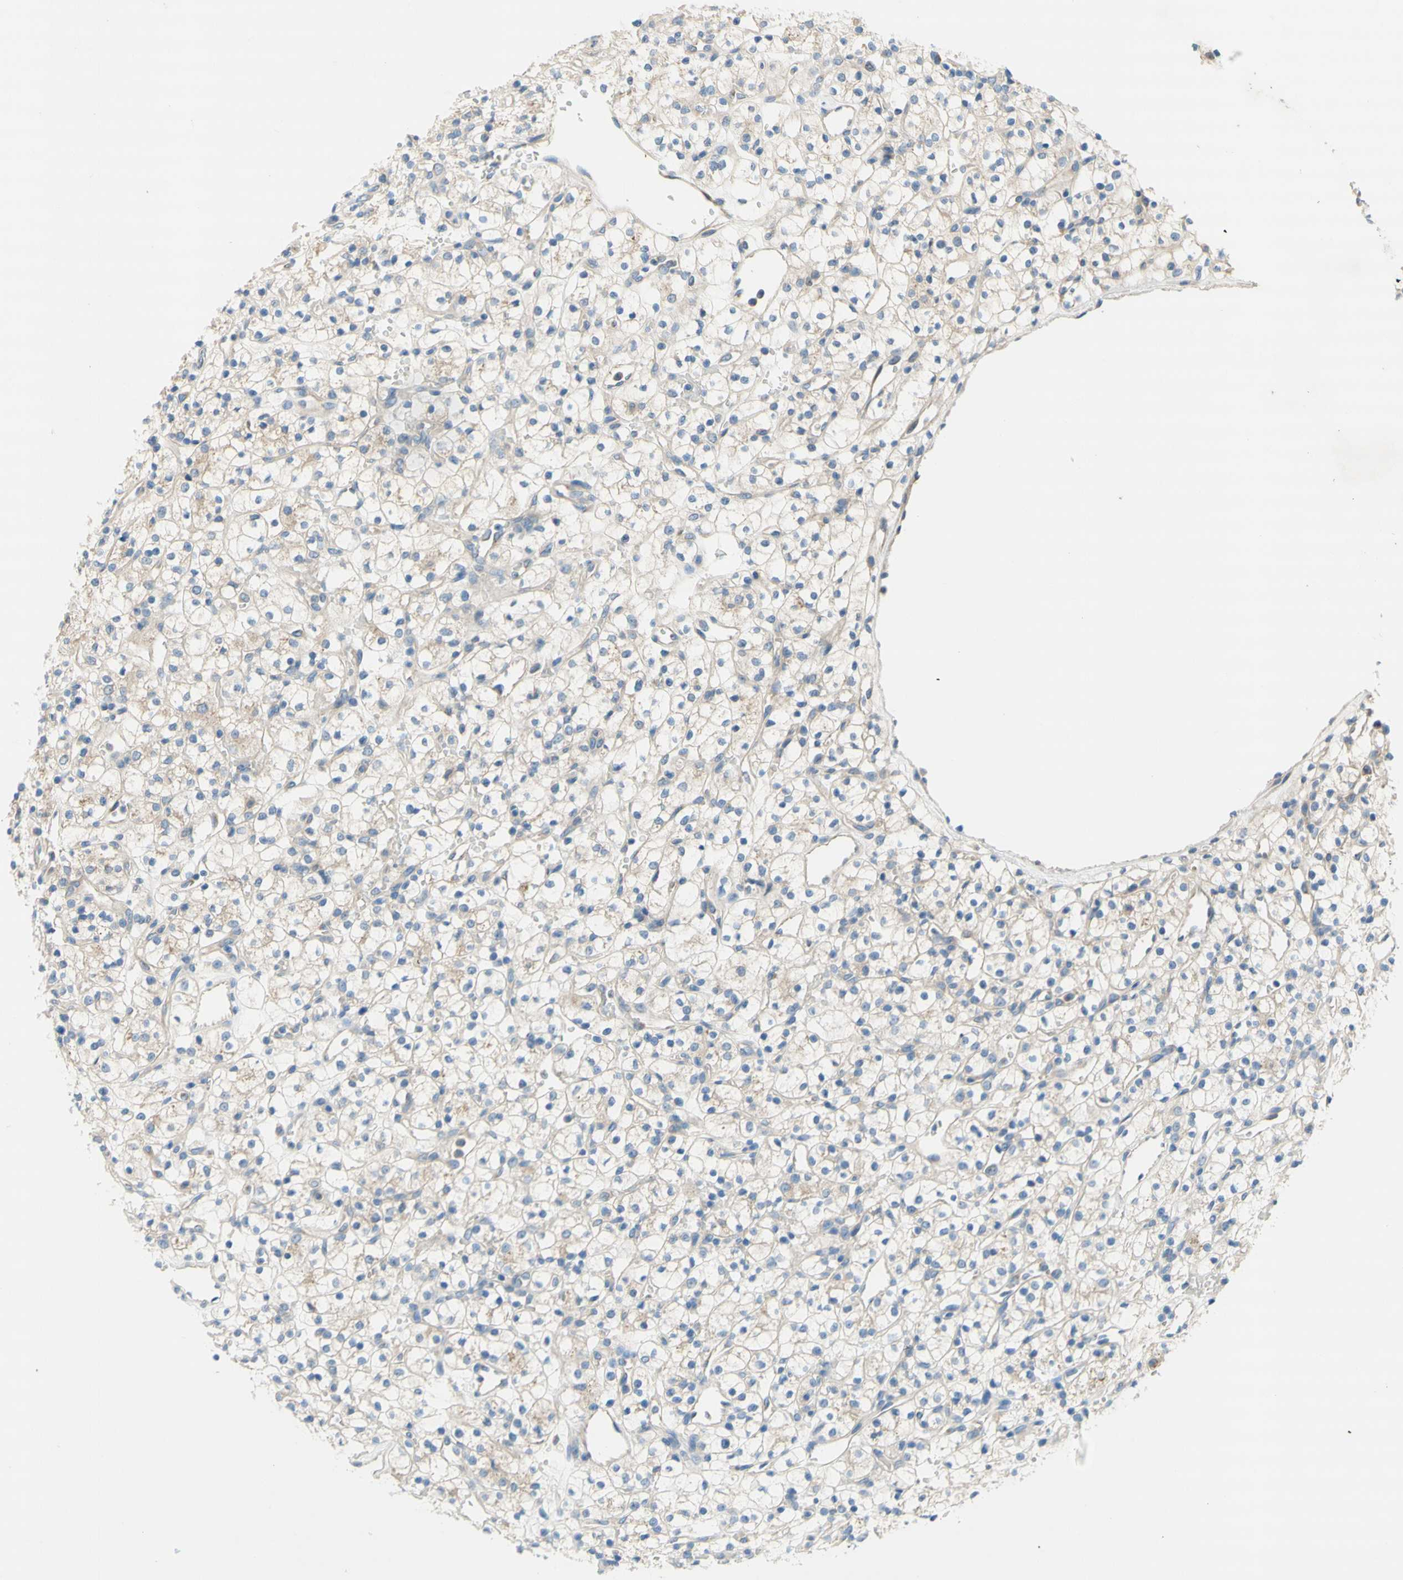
{"staining": {"intensity": "weak", "quantity": ">75%", "location": "cytoplasmic/membranous"}, "tissue": "renal cancer", "cell_type": "Tumor cells", "image_type": "cancer", "snomed": [{"axis": "morphology", "description": "Adenocarcinoma, NOS"}, {"axis": "topography", "description": "Kidney"}], "caption": "Renal cancer was stained to show a protein in brown. There is low levels of weak cytoplasmic/membranous expression in about >75% of tumor cells.", "gene": "F3", "patient": {"sex": "female", "age": 60}}